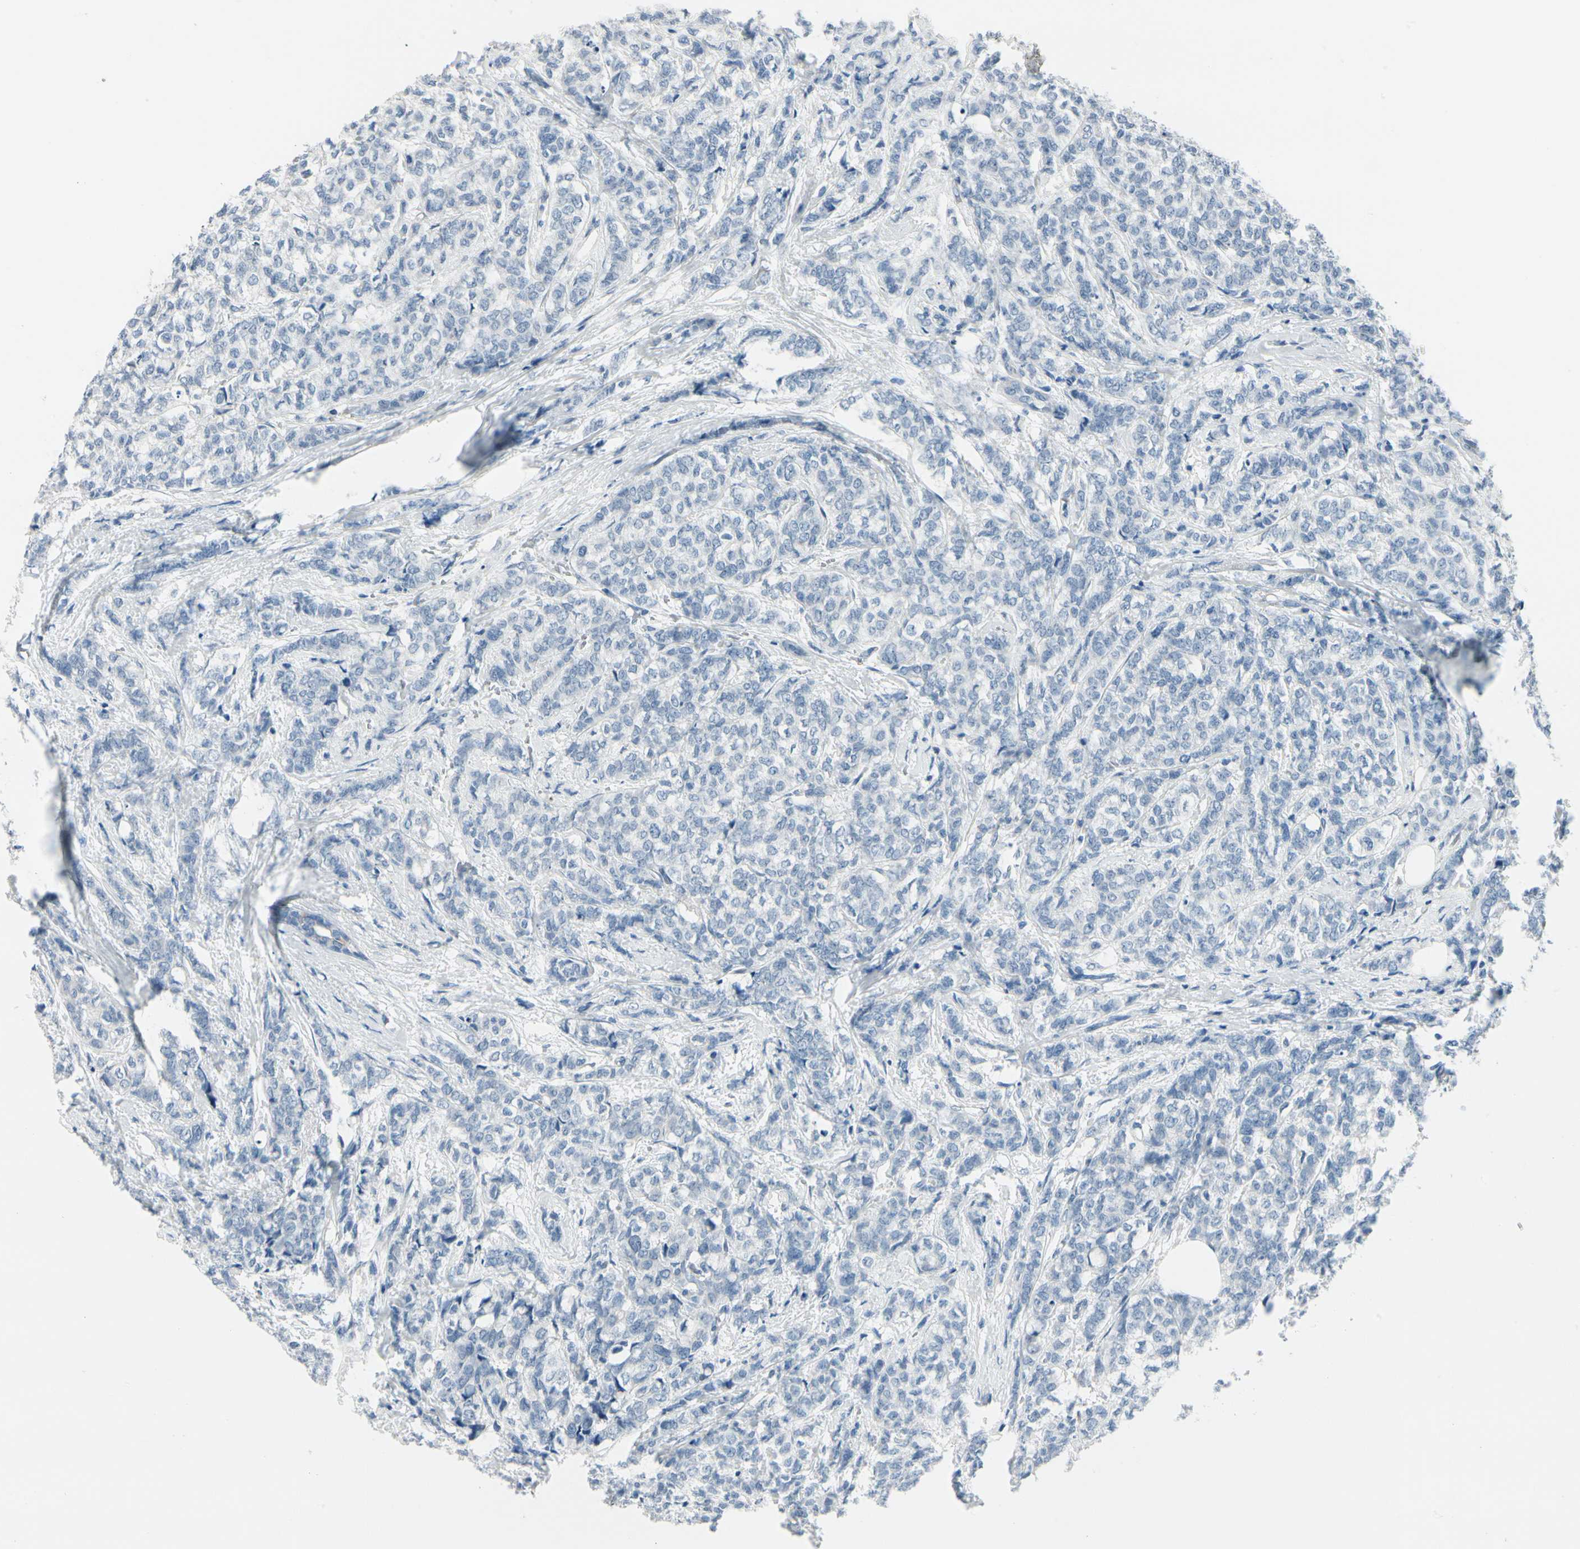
{"staining": {"intensity": "negative", "quantity": "none", "location": "none"}, "tissue": "breast cancer", "cell_type": "Tumor cells", "image_type": "cancer", "snomed": [{"axis": "morphology", "description": "Lobular carcinoma"}, {"axis": "topography", "description": "Breast"}], "caption": "Image shows no significant protein staining in tumor cells of lobular carcinoma (breast).", "gene": "PGR", "patient": {"sex": "female", "age": 60}}